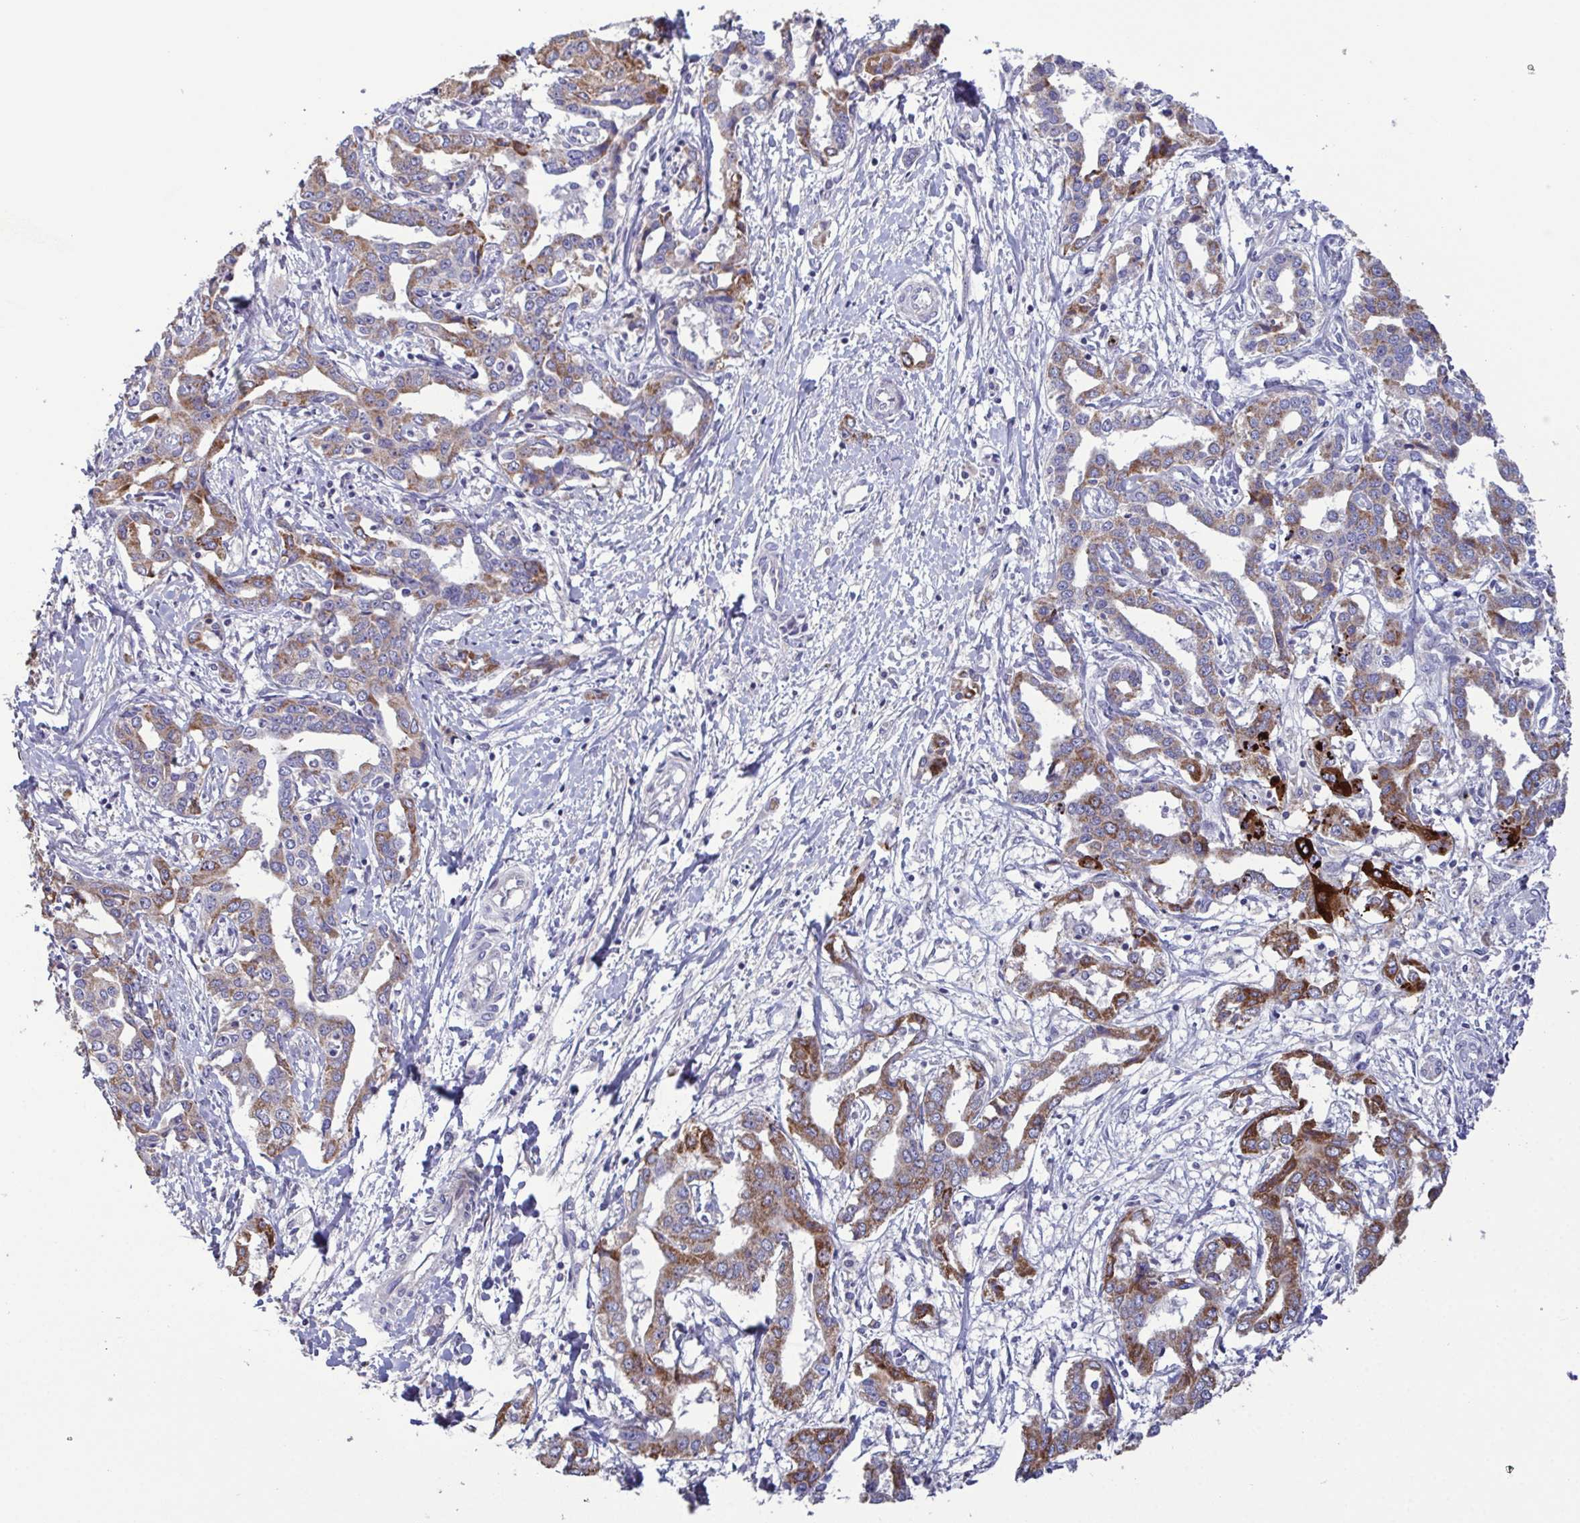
{"staining": {"intensity": "moderate", "quantity": ">75%", "location": "cytoplasmic/membranous"}, "tissue": "liver cancer", "cell_type": "Tumor cells", "image_type": "cancer", "snomed": [{"axis": "morphology", "description": "Cholangiocarcinoma"}, {"axis": "topography", "description": "Liver"}], "caption": "Cholangiocarcinoma (liver) was stained to show a protein in brown. There is medium levels of moderate cytoplasmic/membranous positivity in about >75% of tumor cells.", "gene": "GLDC", "patient": {"sex": "male", "age": 59}}